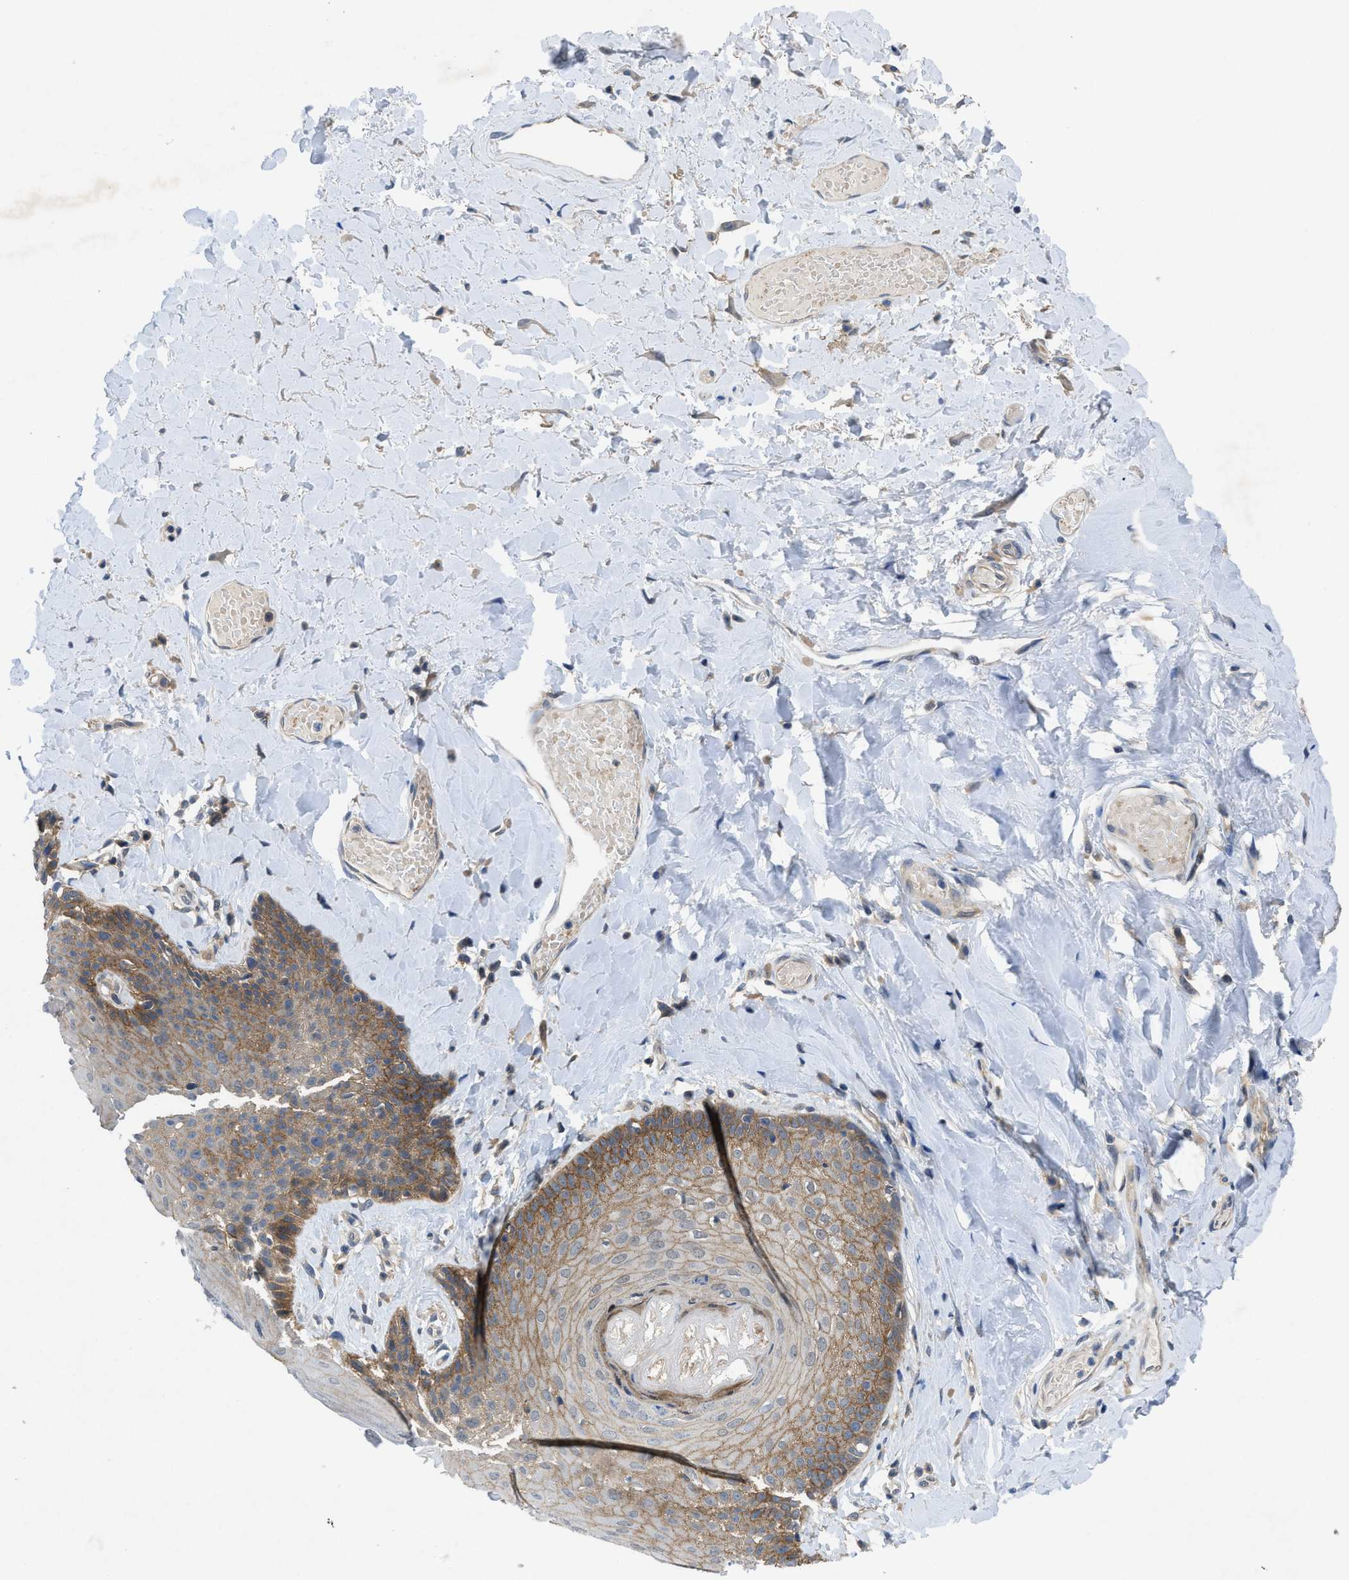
{"staining": {"intensity": "moderate", "quantity": "25%-75%", "location": "cytoplasmic/membranous"}, "tissue": "skin", "cell_type": "Epidermal cells", "image_type": "normal", "snomed": [{"axis": "morphology", "description": "Normal tissue, NOS"}, {"axis": "topography", "description": "Anal"}], "caption": "DAB immunohistochemical staining of benign skin demonstrates moderate cytoplasmic/membranous protein staining in approximately 25%-75% of epidermal cells. (Stains: DAB (3,3'-diaminobenzidine) in brown, nuclei in blue, Microscopy: brightfield microscopy at high magnification).", "gene": "PANX1", "patient": {"sex": "male", "age": 69}}